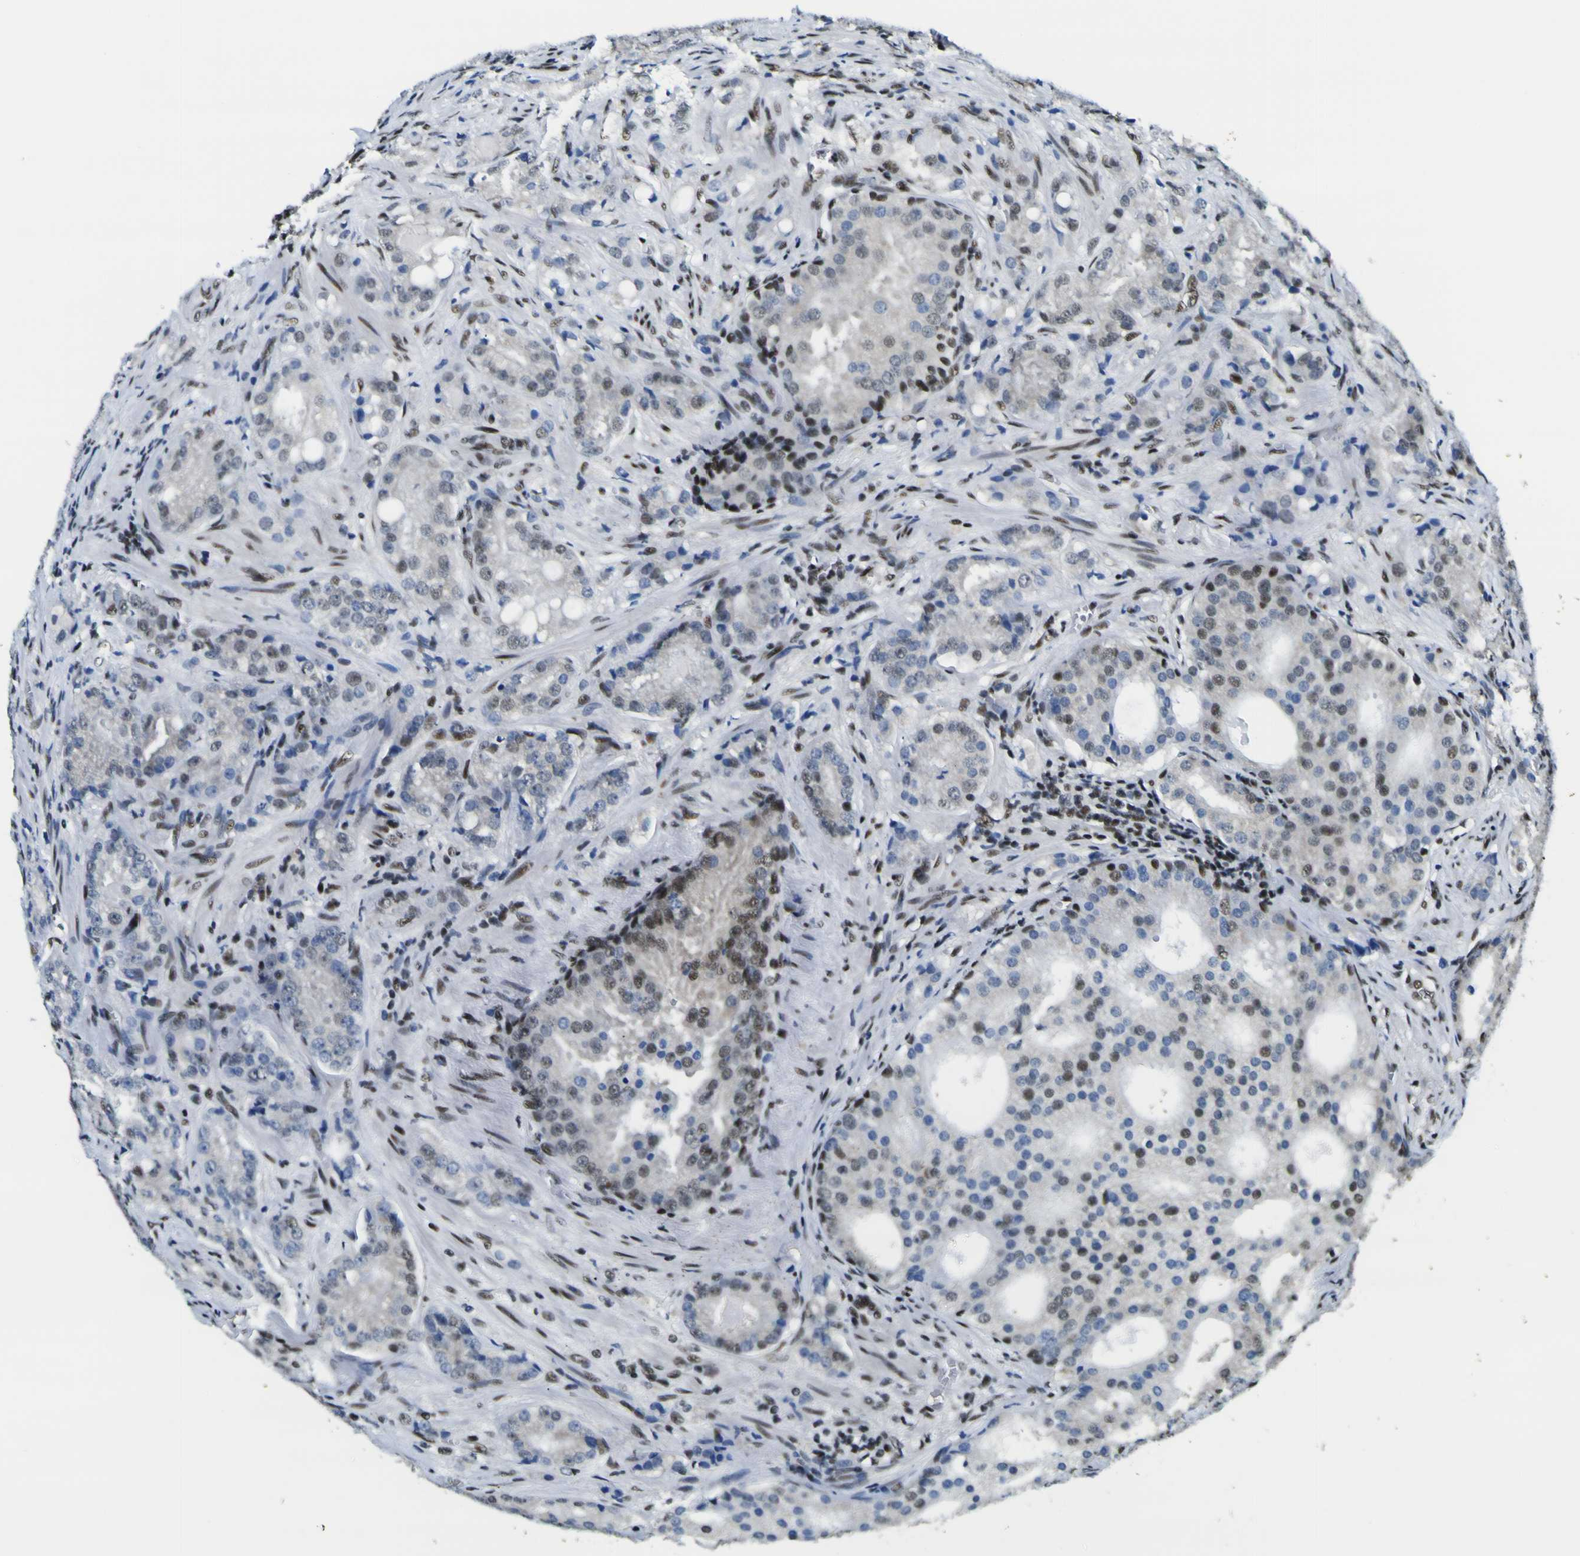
{"staining": {"intensity": "moderate", "quantity": ">75%", "location": "nuclear"}, "tissue": "prostate cancer", "cell_type": "Tumor cells", "image_type": "cancer", "snomed": [{"axis": "morphology", "description": "Adenocarcinoma, High grade"}, {"axis": "topography", "description": "Prostate"}], "caption": "Immunohistochemistry (IHC) of prostate cancer (high-grade adenocarcinoma) exhibits medium levels of moderate nuclear expression in approximately >75% of tumor cells. Using DAB (brown) and hematoxylin (blue) stains, captured at high magnification using brightfield microscopy.", "gene": "SP1", "patient": {"sex": "male", "age": 64}}